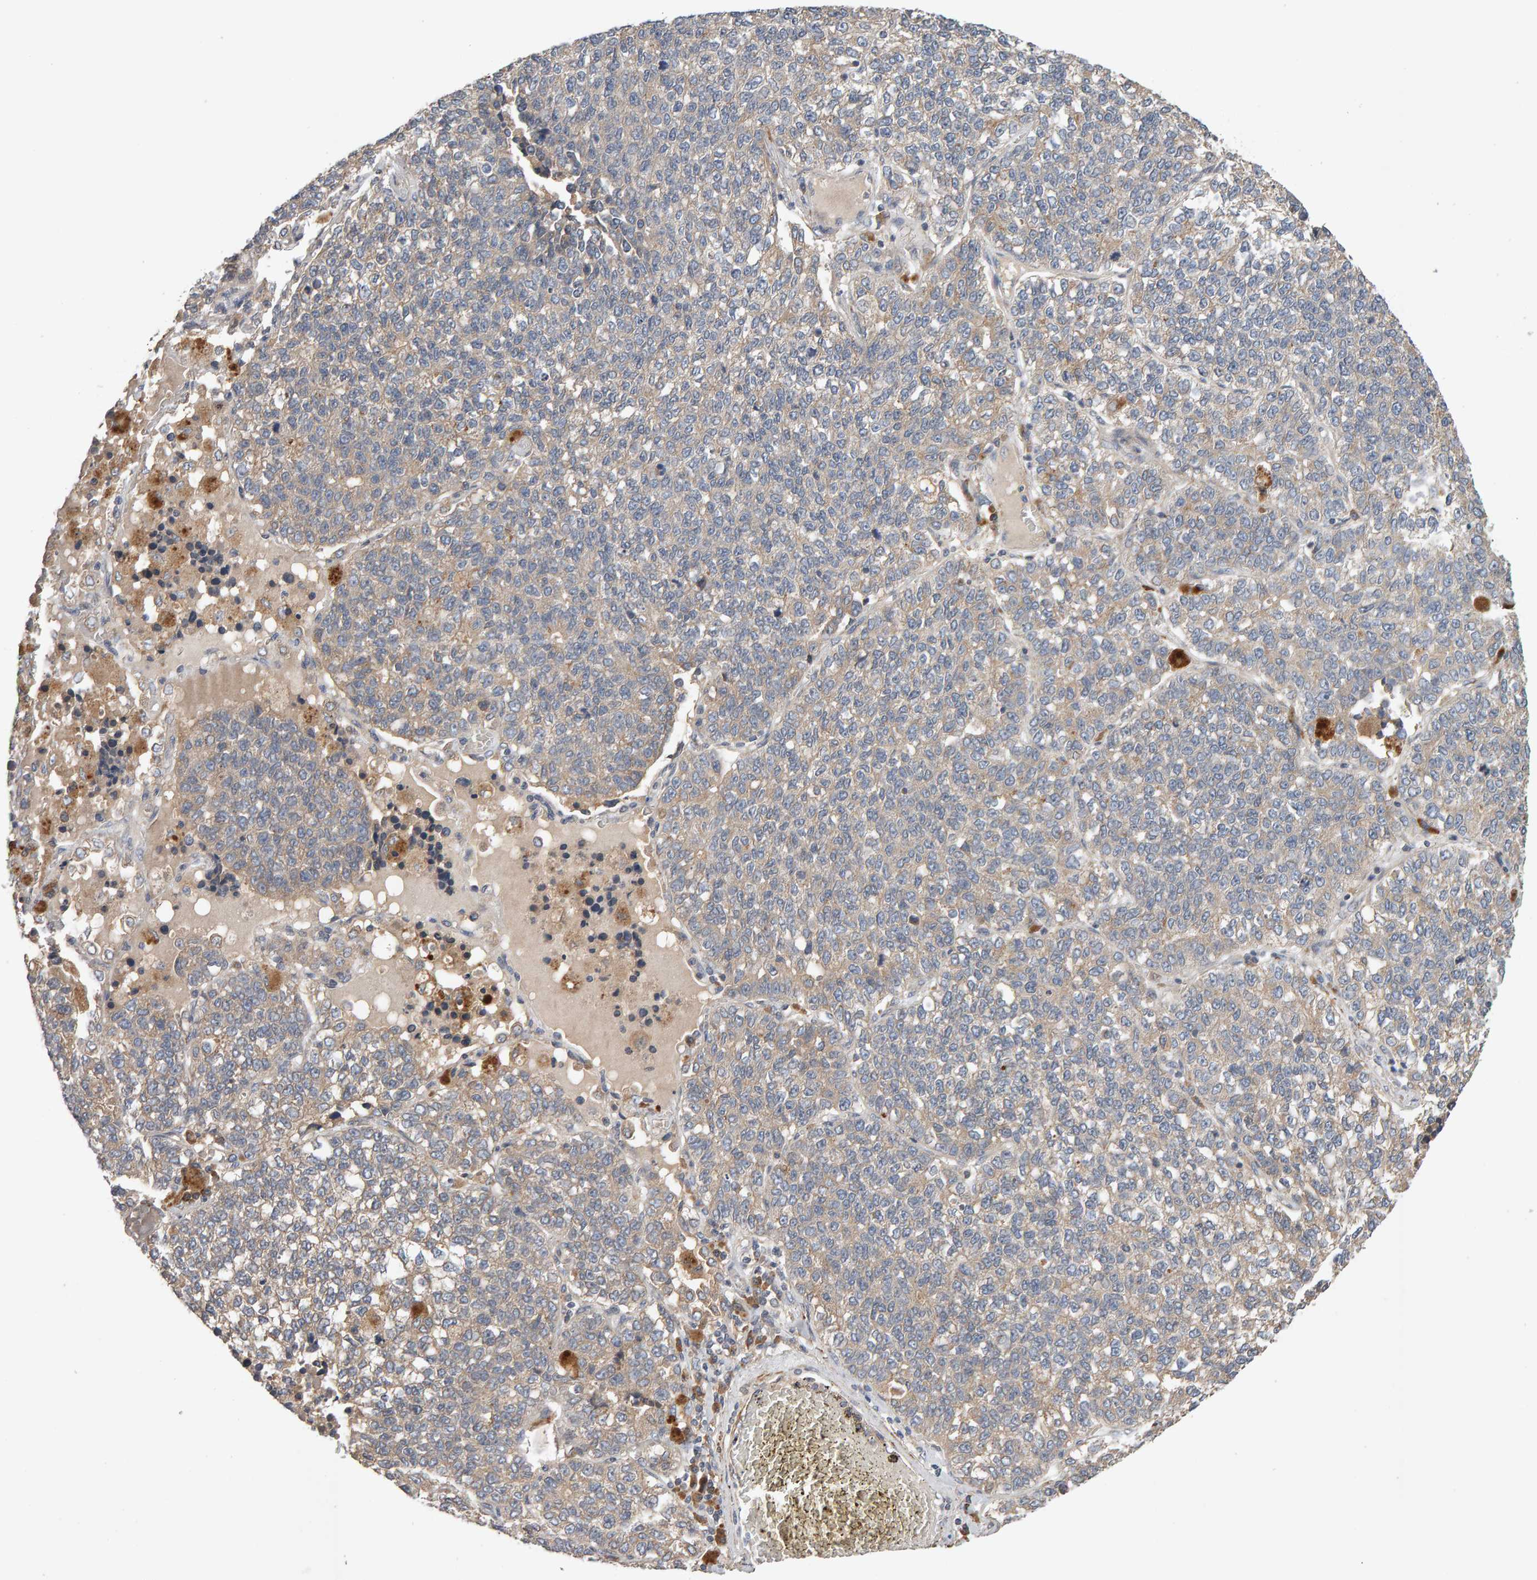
{"staining": {"intensity": "weak", "quantity": "<25%", "location": "cytoplasmic/membranous"}, "tissue": "lung cancer", "cell_type": "Tumor cells", "image_type": "cancer", "snomed": [{"axis": "morphology", "description": "Adenocarcinoma, NOS"}, {"axis": "topography", "description": "Lung"}], "caption": "An immunohistochemistry histopathology image of lung cancer (adenocarcinoma) is shown. There is no staining in tumor cells of lung cancer (adenocarcinoma).", "gene": "RNF19A", "patient": {"sex": "male", "age": 49}}